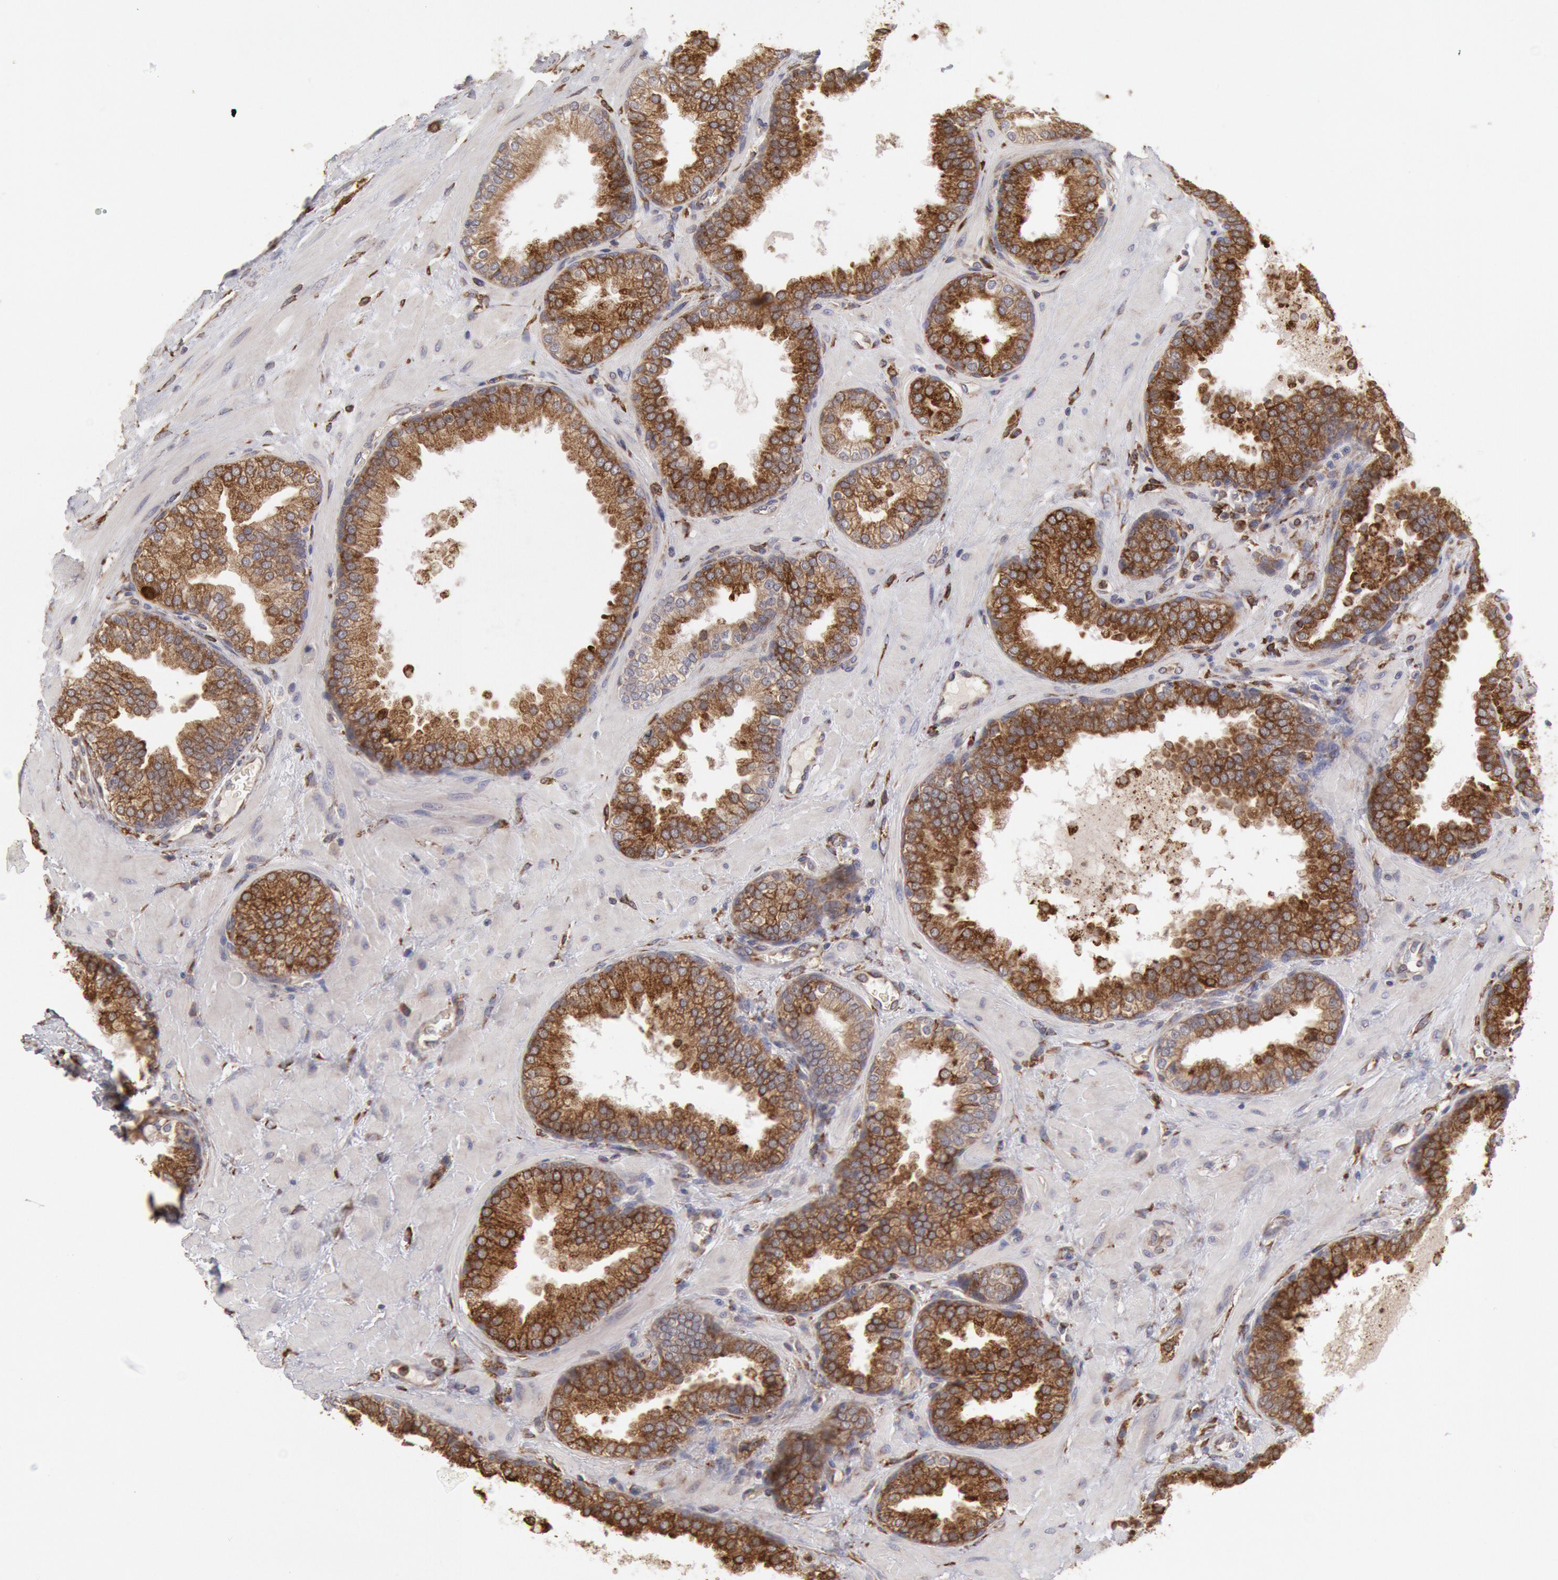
{"staining": {"intensity": "strong", "quantity": ">75%", "location": "cytoplasmic/membranous"}, "tissue": "prostate", "cell_type": "Glandular cells", "image_type": "normal", "snomed": [{"axis": "morphology", "description": "Normal tissue, NOS"}, {"axis": "topography", "description": "Prostate"}], "caption": "Protein staining shows strong cytoplasmic/membranous positivity in about >75% of glandular cells in unremarkable prostate.", "gene": "ERP44", "patient": {"sex": "male", "age": 51}}